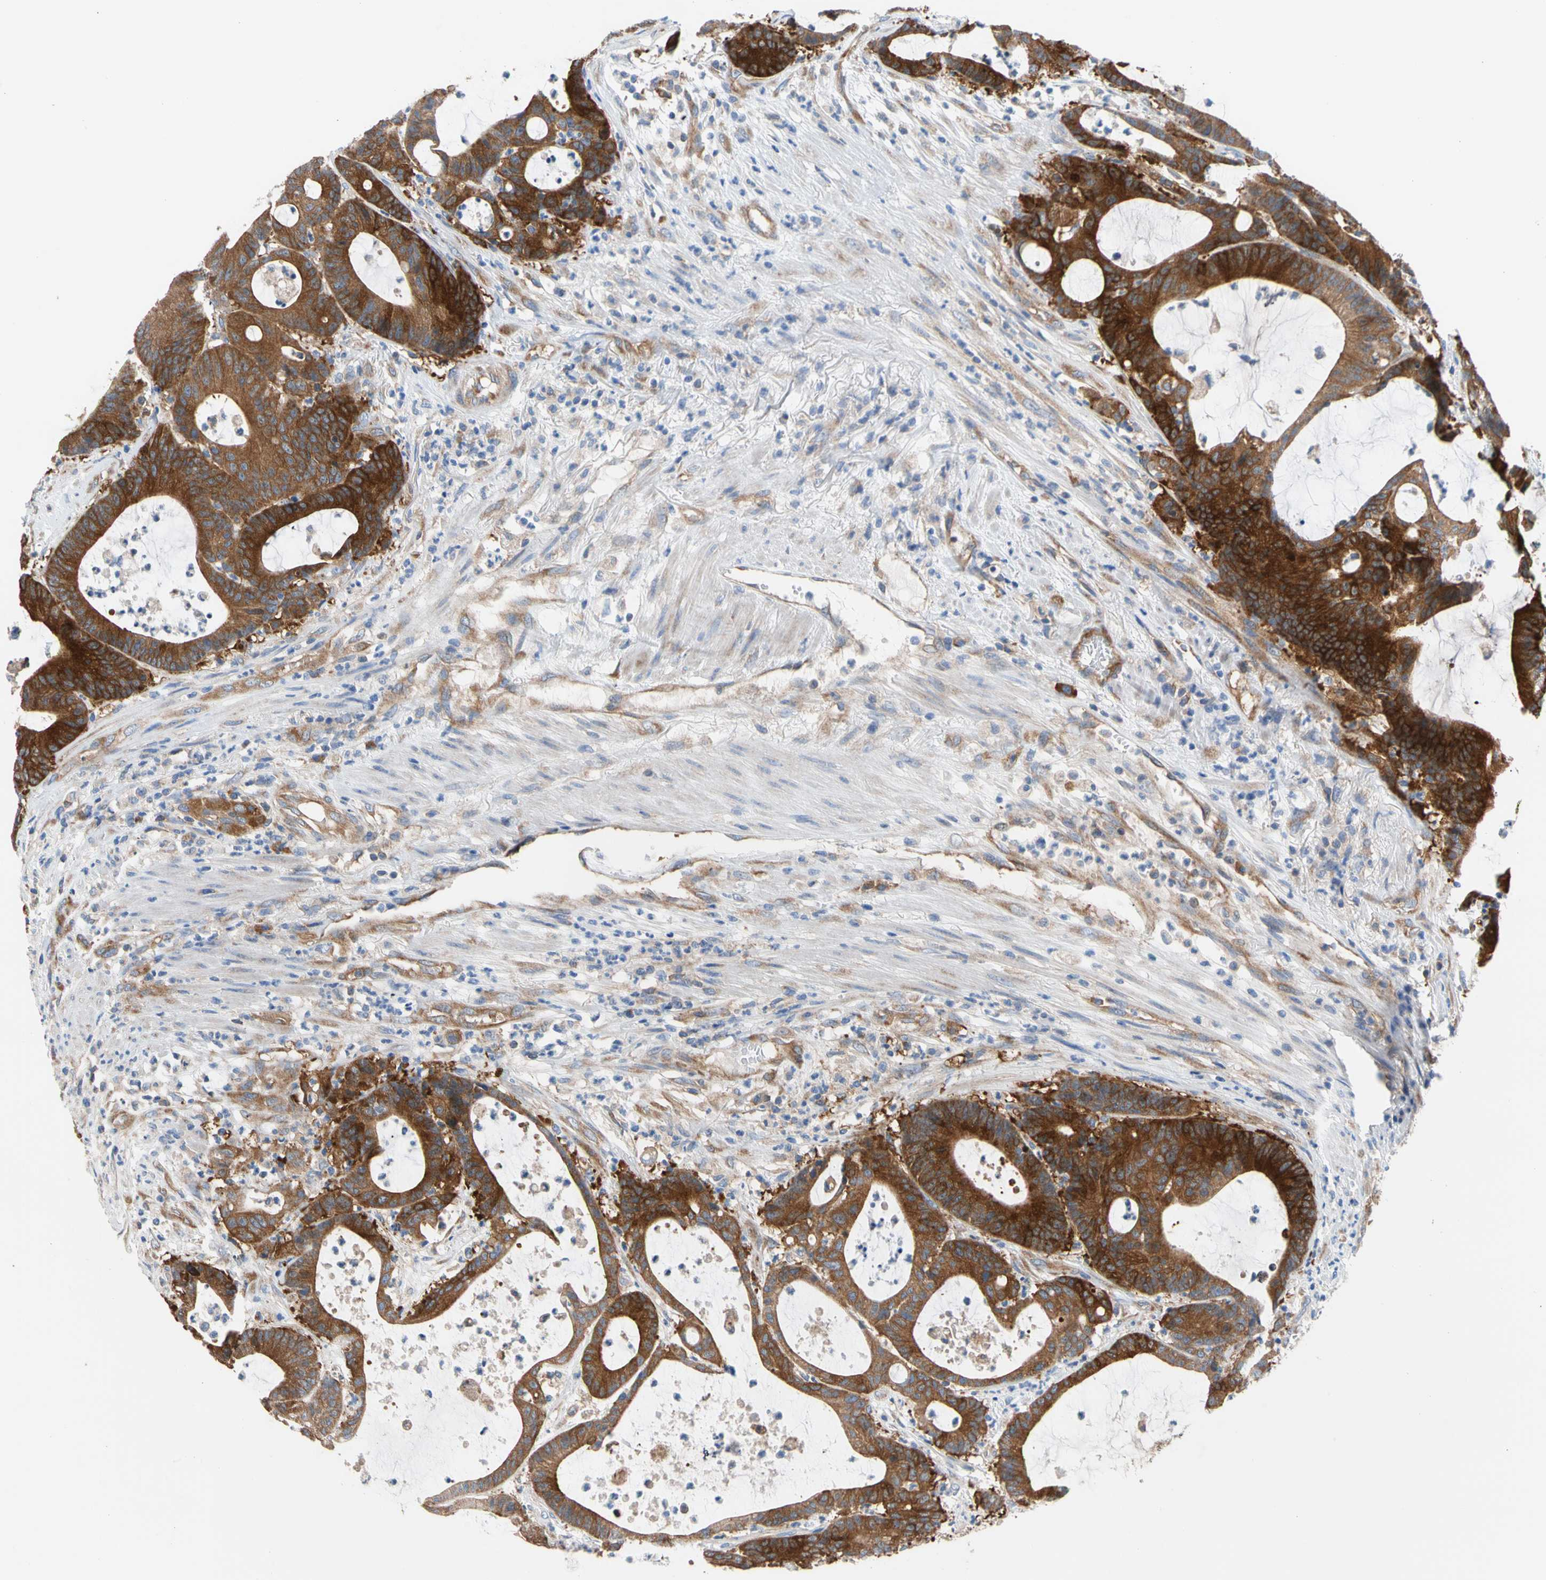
{"staining": {"intensity": "strong", "quantity": ">75%", "location": "cytoplasmic/membranous"}, "tissue": "colorectal cancer", "cell_type": "Tumor cells", "image_type": "cancer", "snomed": [{"axis": "morphology", "description": "Adenocarcinoma, NOS"}, {"axis": "topography", "description": "Colon"}], "caption": "A high amount of strong cytoplasmic/membranous positivity is present in approximately >75% of tumor cells in colorectal cancer (adenocarcinoma) tissue.", "gene": "GPHN", "patient": {"sex": "female", "age": 84}}